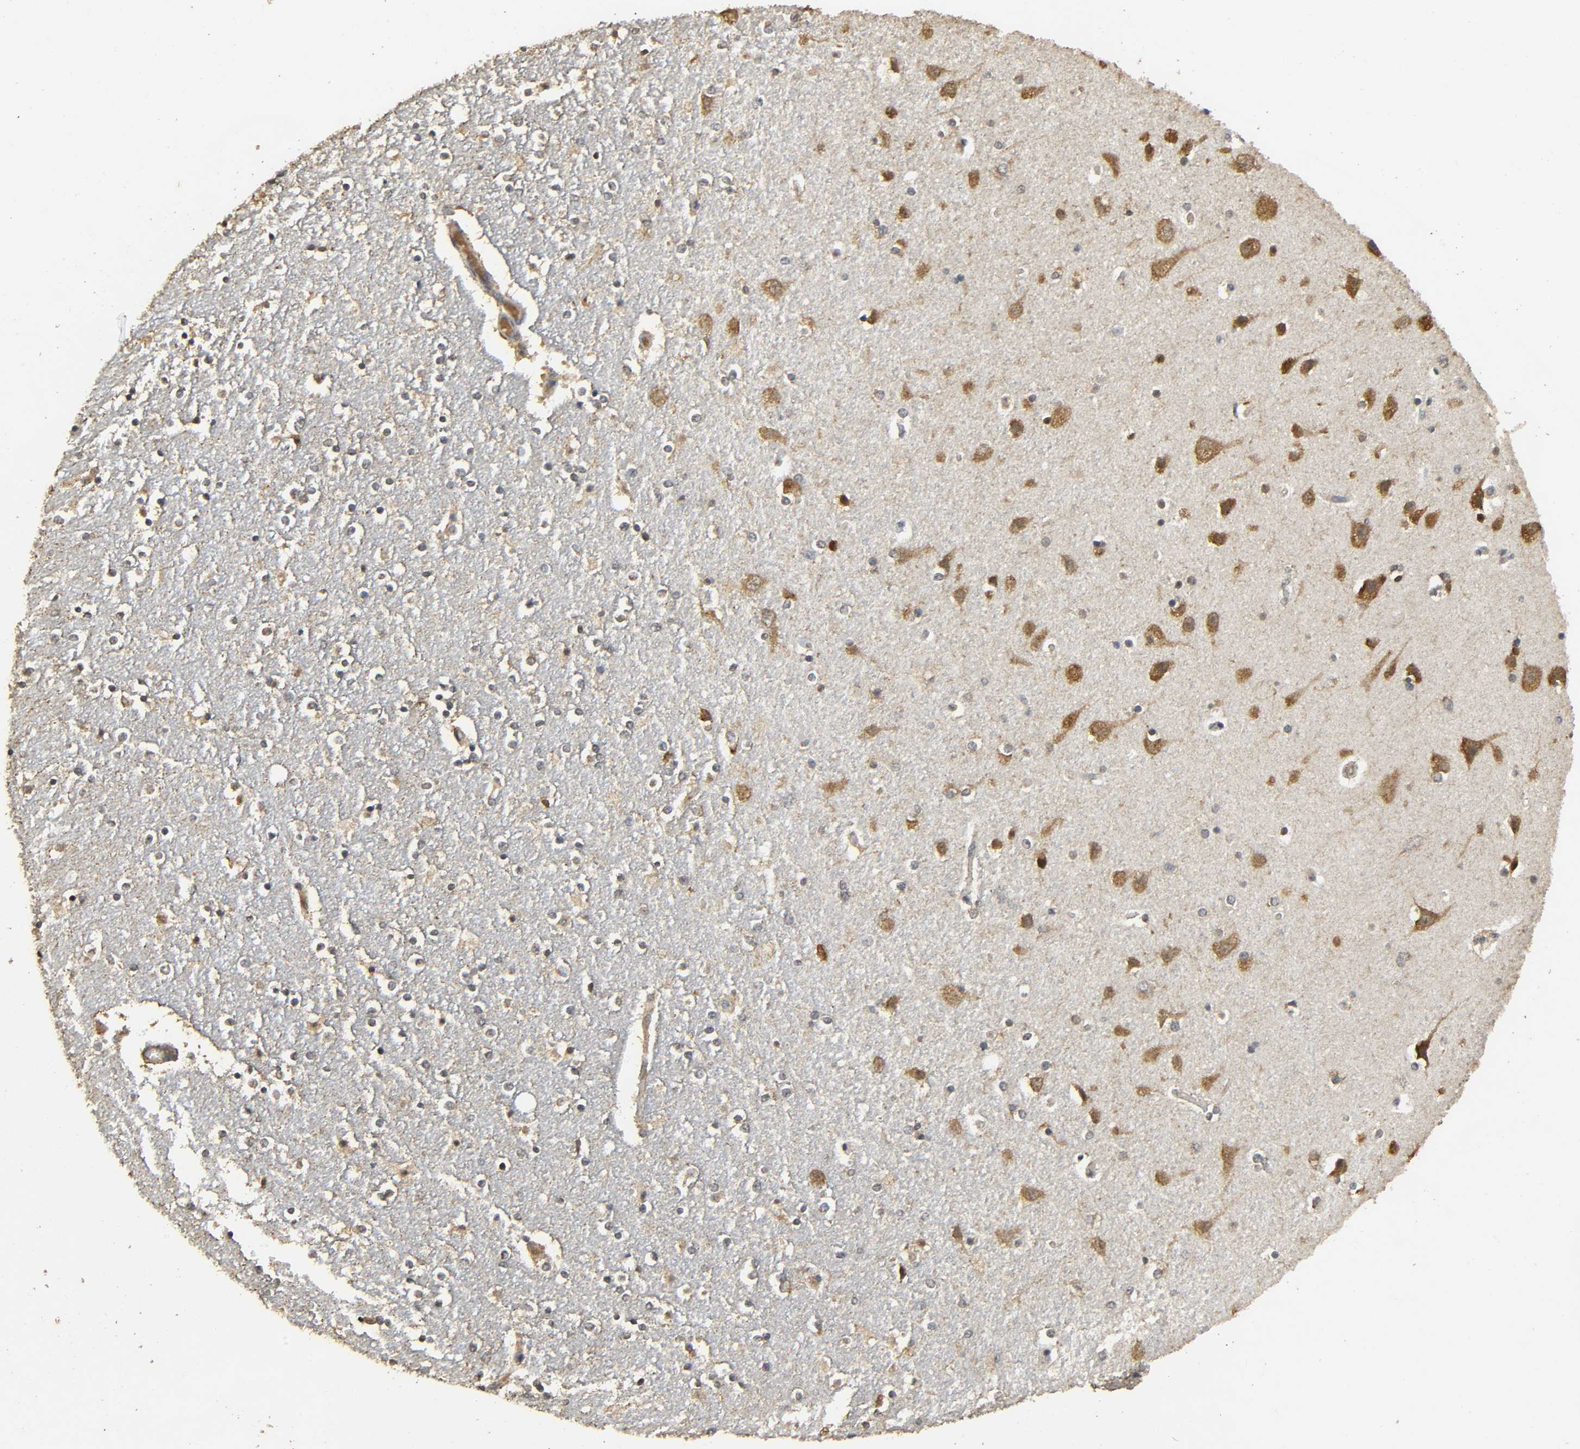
{"staining": {"intensity": "moderate", "quantity": "25%-75%", "location": "cytoplasmic/membranous"}, "tissue": "caudate", "cell_type": "Glial cells", "image_type": "normal", "snomed": [{"axis": "morphology", "description": "Normal tissue, NOS"}, {"axis": "topography", "description": "Lateral ventricle wall"}], "caption": "Immunohistochemical staining of unremarkable caudate demonstrates medium levels of moderate cytoplasmic/membranous staining in approximately 25%-75% of glial cells. (DAB (3,3'-diaminobenzidine) IHC with brightfield microscopy, high magnification).", "gene": "DDX6", "patient": {"sex": "female", "age": 54}}